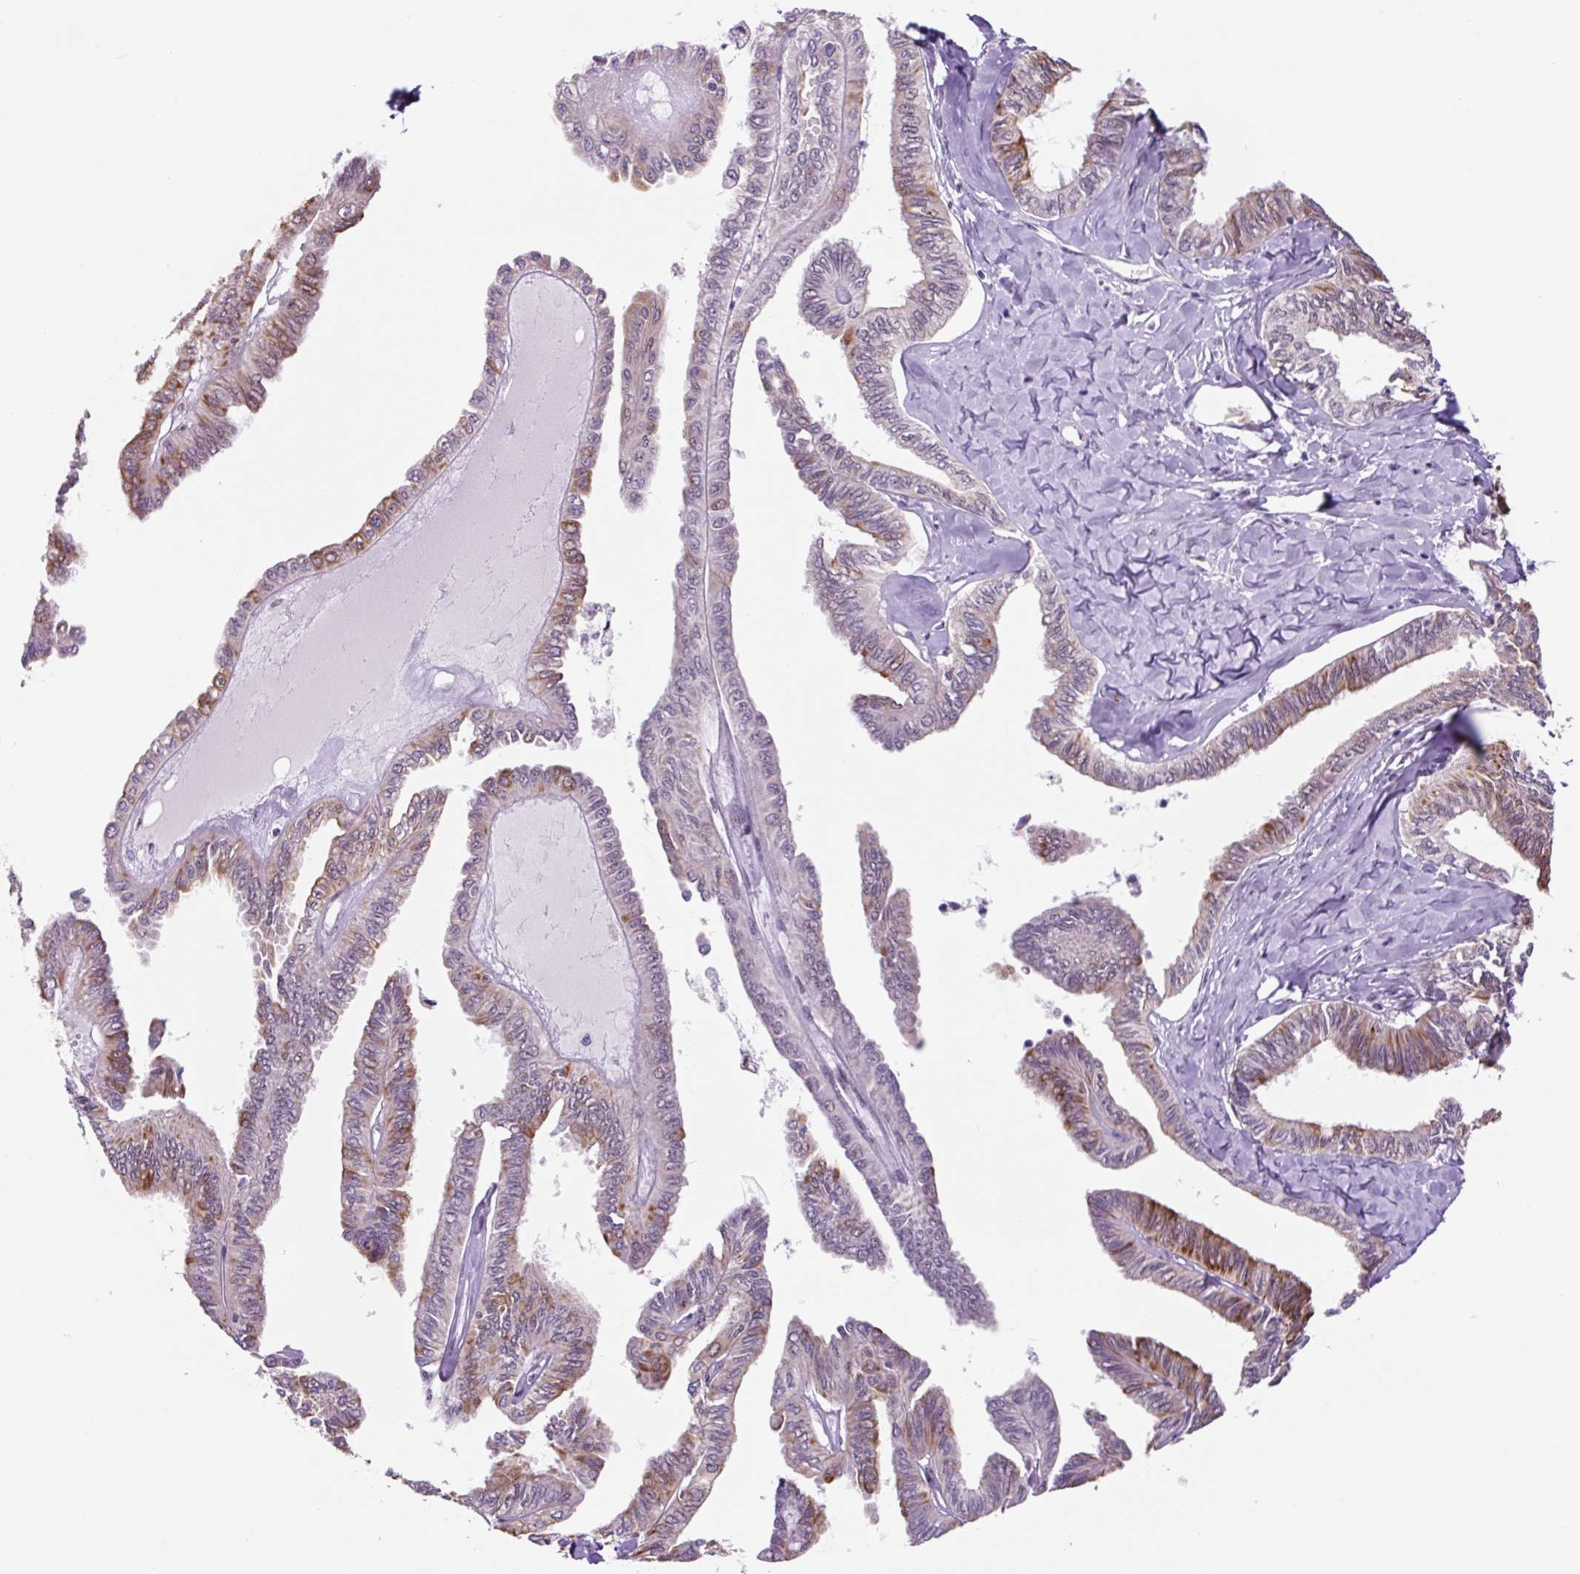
{"staining": {"intensity": "moderate", "quantity": "<25%", "location": "cytoplasmic/membranous"}, "tissue": "ovarian cancer", "cell_type": "Tumor cells", "image_type": "cancer", "snomed": [{"axis": "morphology", "description": "Carcinoma, endometroid"}, {"axis": "topography", "description": "Ovary"}], "caption": "A brown stain shows moderate cytoplasmic/membranous expression of a protein in endometroid carcinoma (ovarian) tumor cells.", "gene": "TAF1A", "patient": {"sex": "female", "age": 70}}